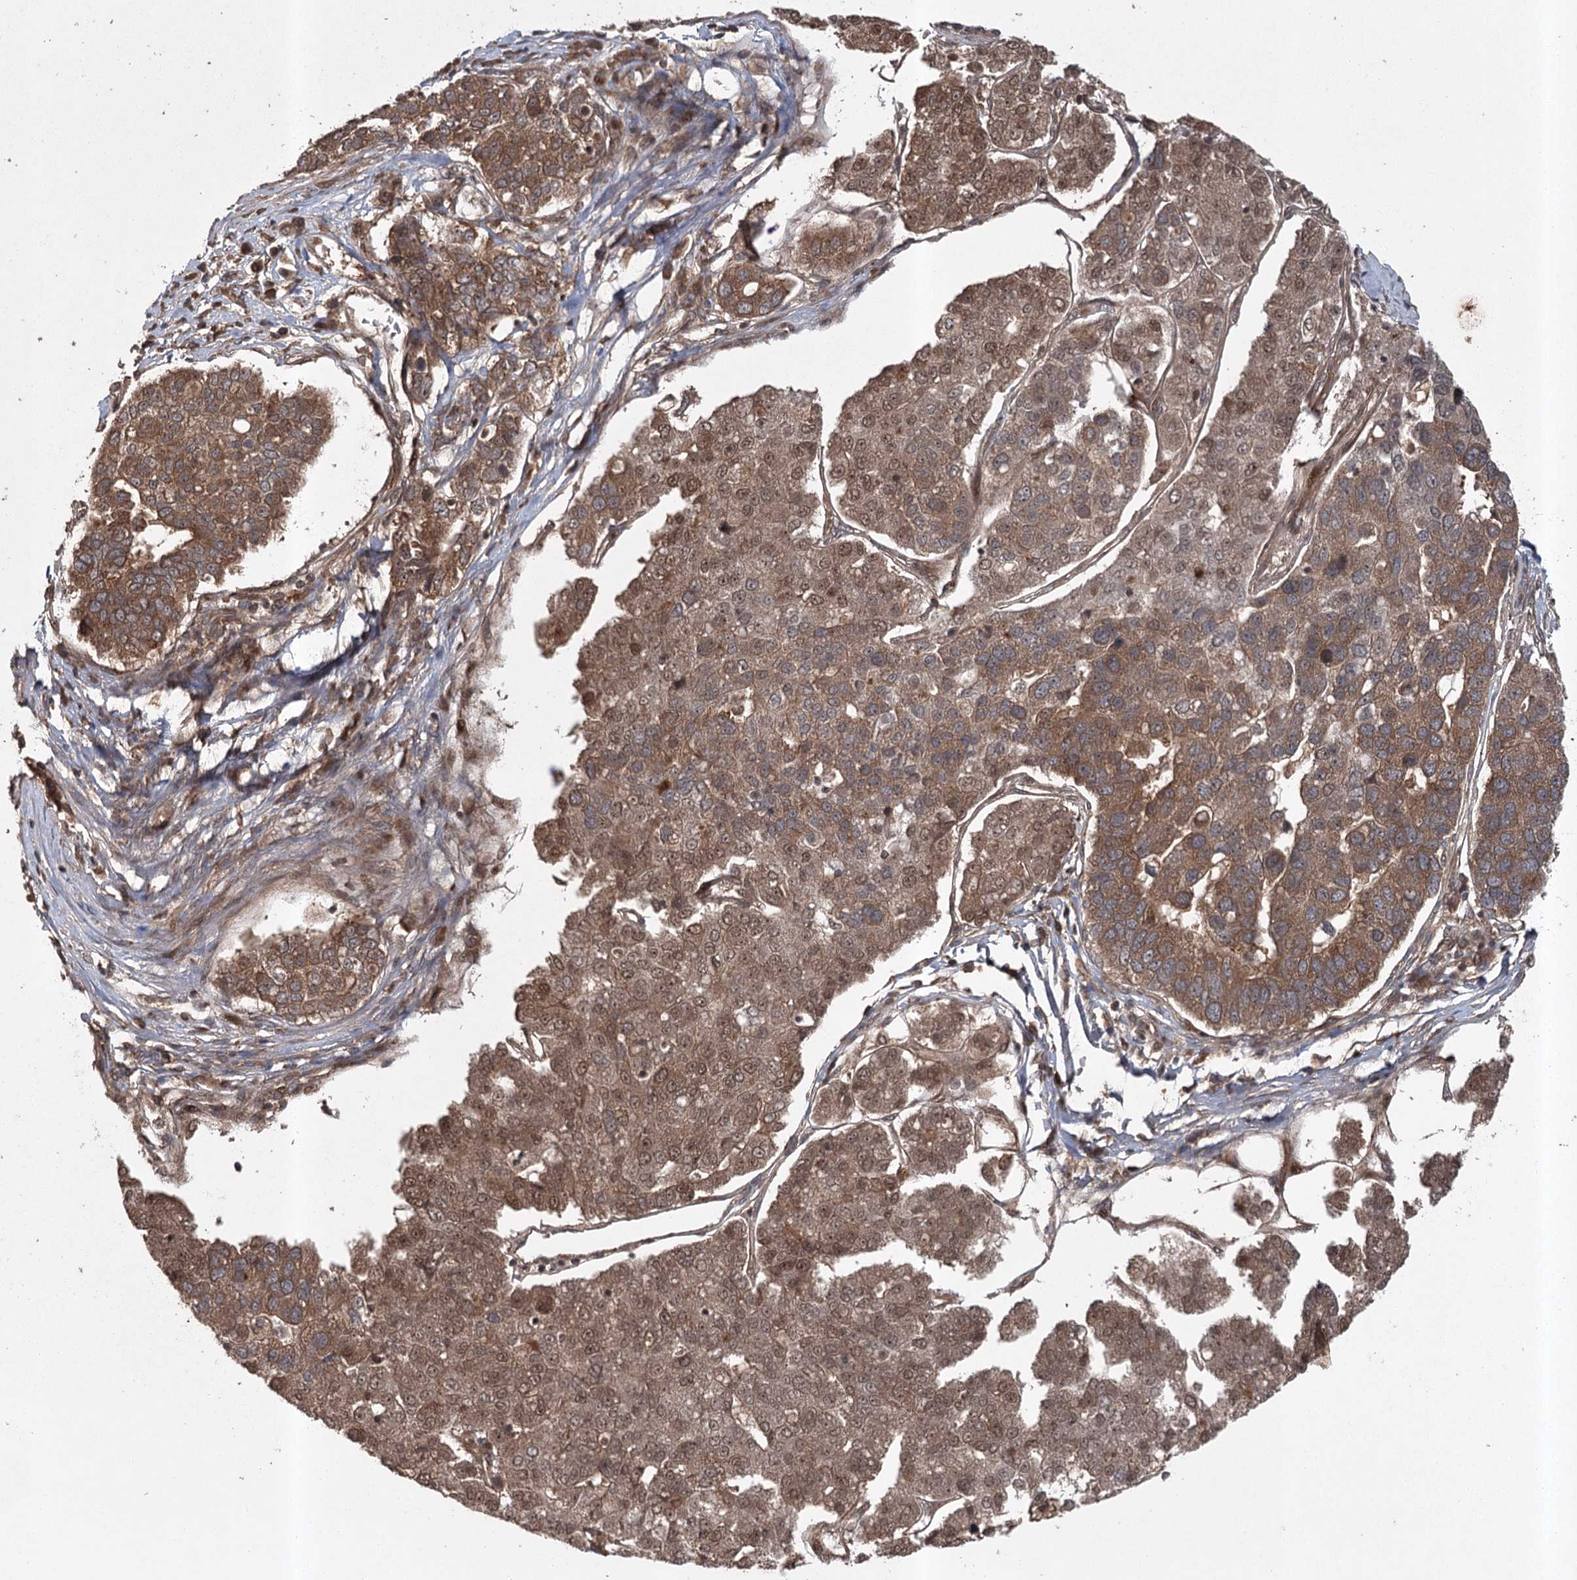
{"staining": {"intensity": "moderate", "quantity": ">75%", "location": "cytoplasmic/membranous"}, "tissue": "pancreatic cancer", "cell_type": "Tumor cells", "image_type": "cancer", "snomed": [{"axis": "morphology", "description": "Adenocarcinoma, NOS"}, {"axis": "topography", "description": "Pancreas"}], "caption": "This is a photomicrograph of IHC staining of adenocarcinoma (pancreatic), which shows moderate staining in the cytoplasmic/membranous of tumor cells.", "gene": "RPAP3", "patient": {"sex": "female", "age": 61}}